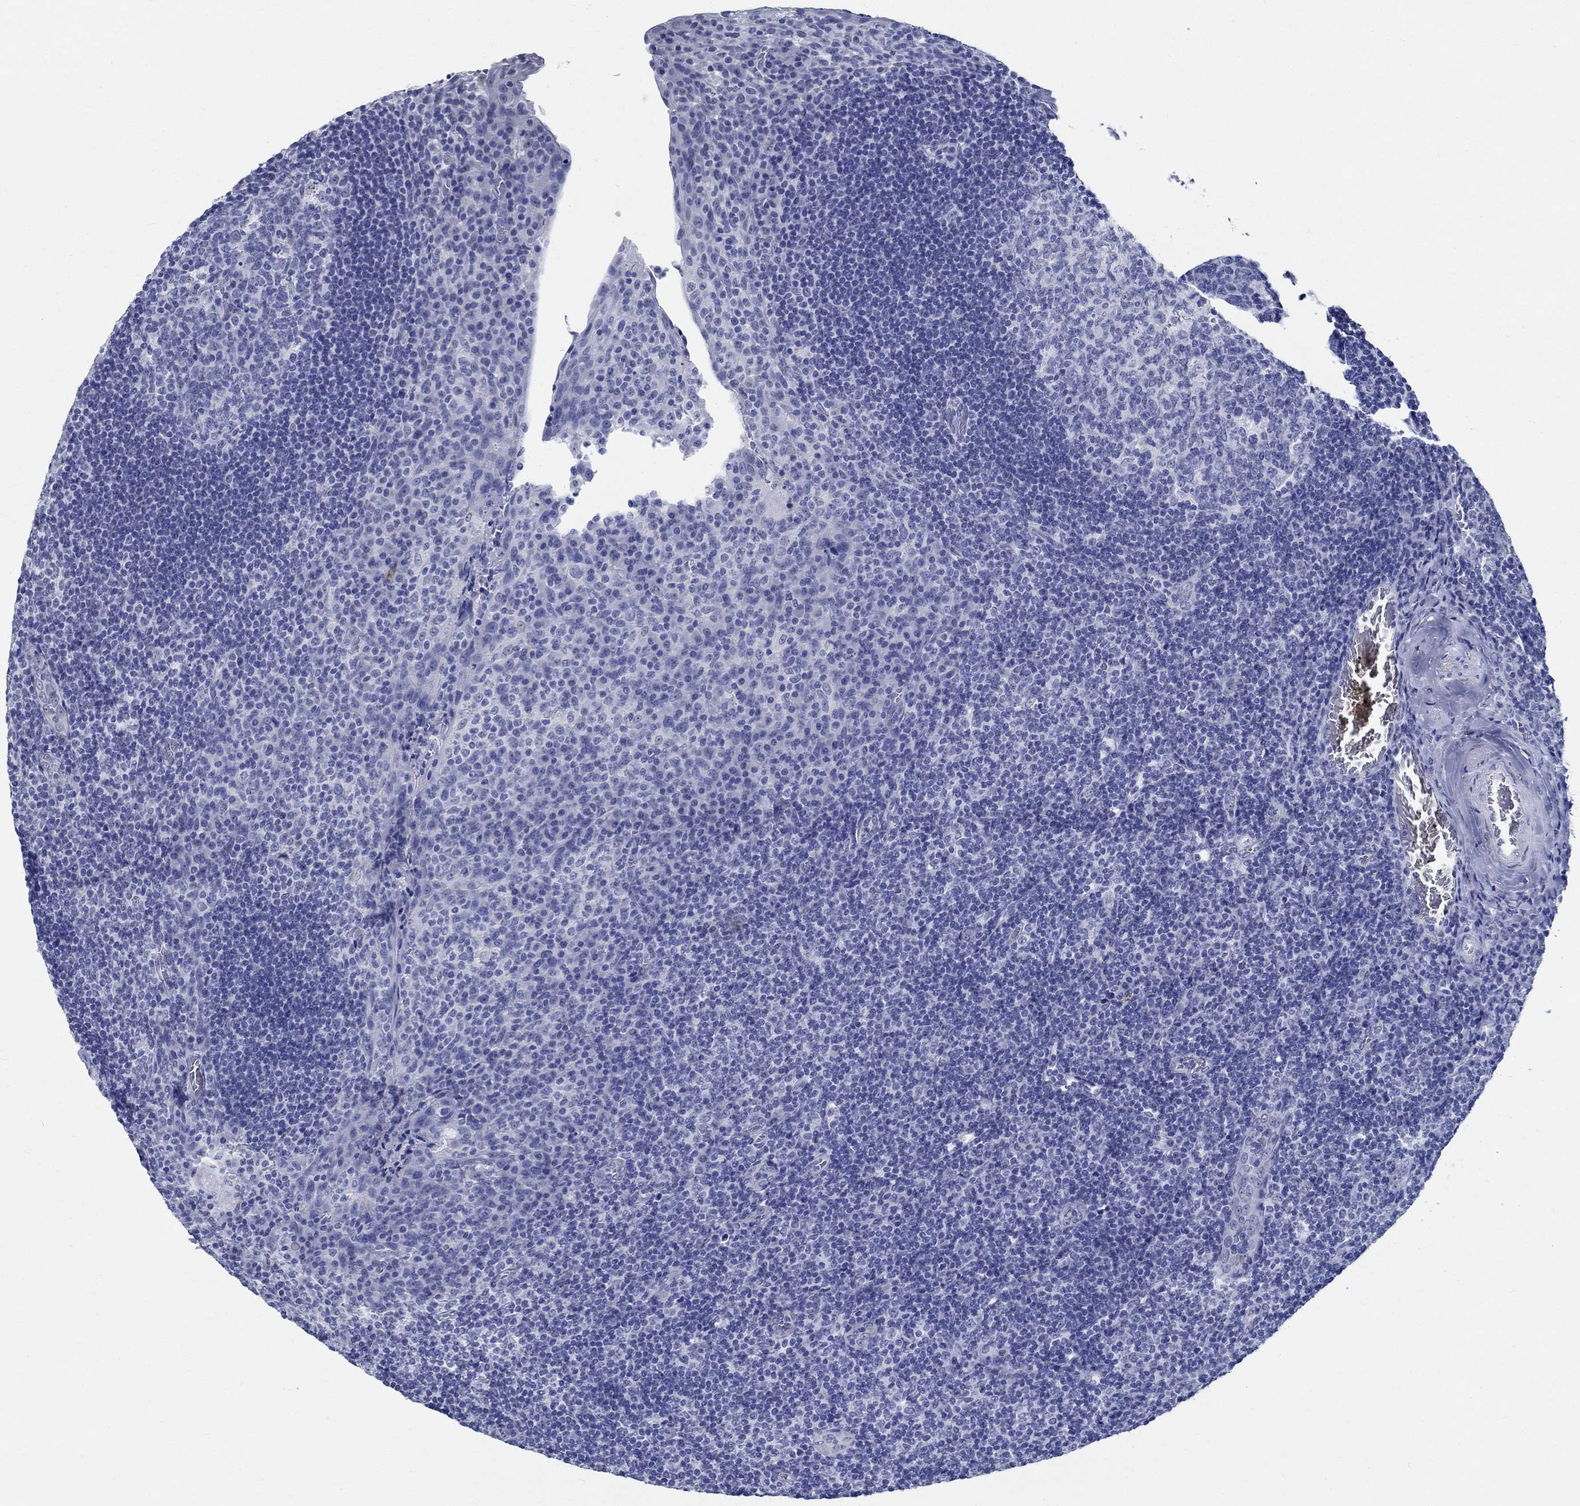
{"staining": {"intensity": "negative", "quantity": "none", "location": "none"}, "tissue": "tonsil", "cell_type": "Germinal center cells", "image_type": "normal", "snomed": [{"axis": "morphology", "description": "Normal tissue, NOS"}, {"axis": "topography", "description": "Tonsil"}], "caption": "An immunohistochemistry (IHC) histopathology image of unremarkable tonsil is shown. There is no staining in germinal center cells of tonsil.", "gene": "TSPAN16", "patient": {"sex": "male", "age": 17}}